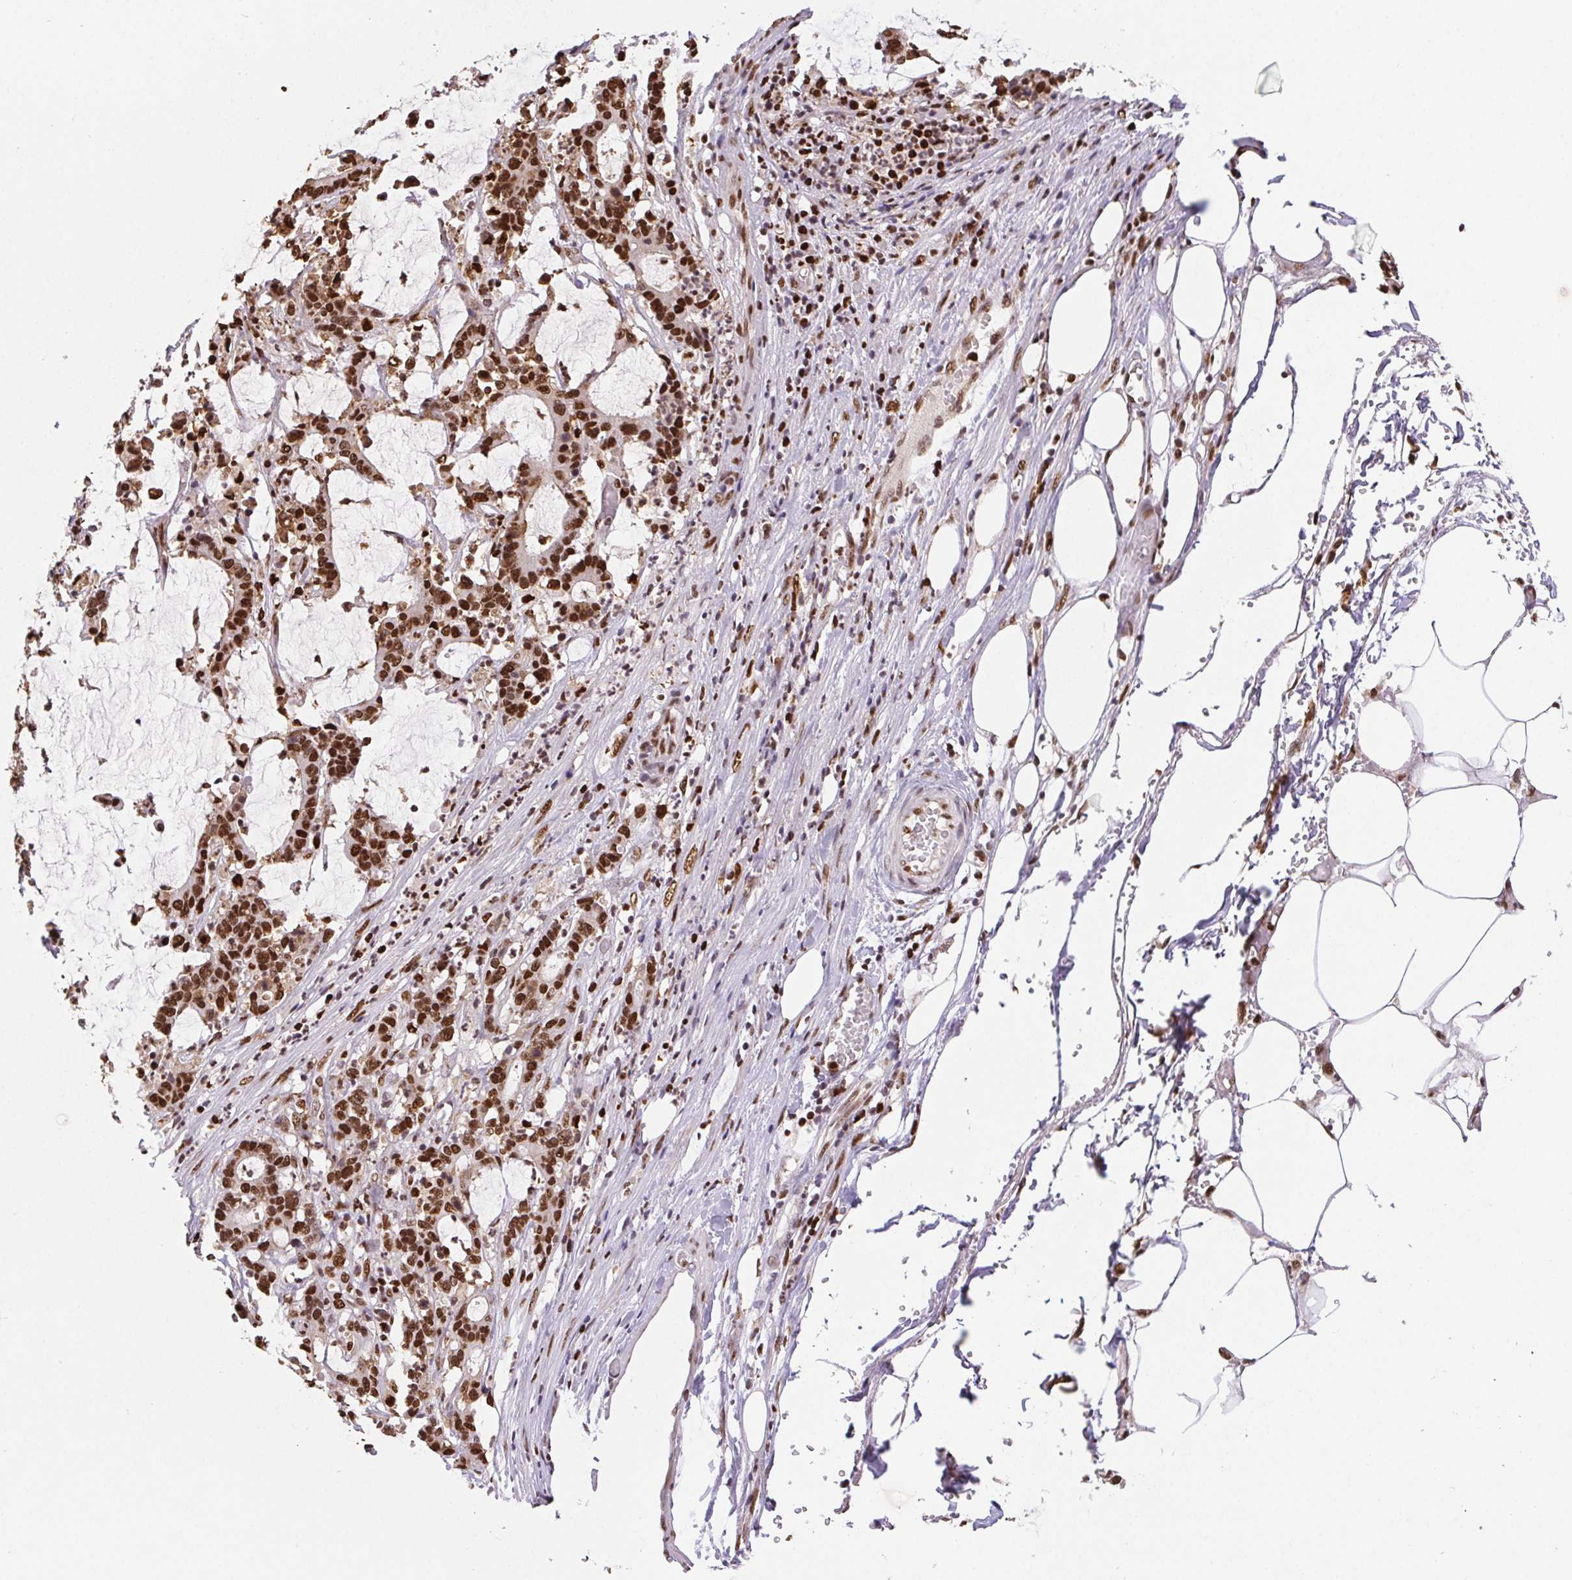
{"staining": {"intensity": "strong", "quantity": ">75%", "location": "nuclear"}, "tissue": "stomach cancer", "cell_type": "Tumor cells", "image_type": "cancer", "snomed": [{"axis": "morphology", "description": "Adenocarcinoma, NOS"}, {"axis": "topography", "description": "Stomach, upper"}], "caption": "A brown stain shows strong nuclear staining of a protein in human adenocarcinoma (stomach) tumor cells.", "gene": "SET", "patient": {"sex": "male", "age": 68}}